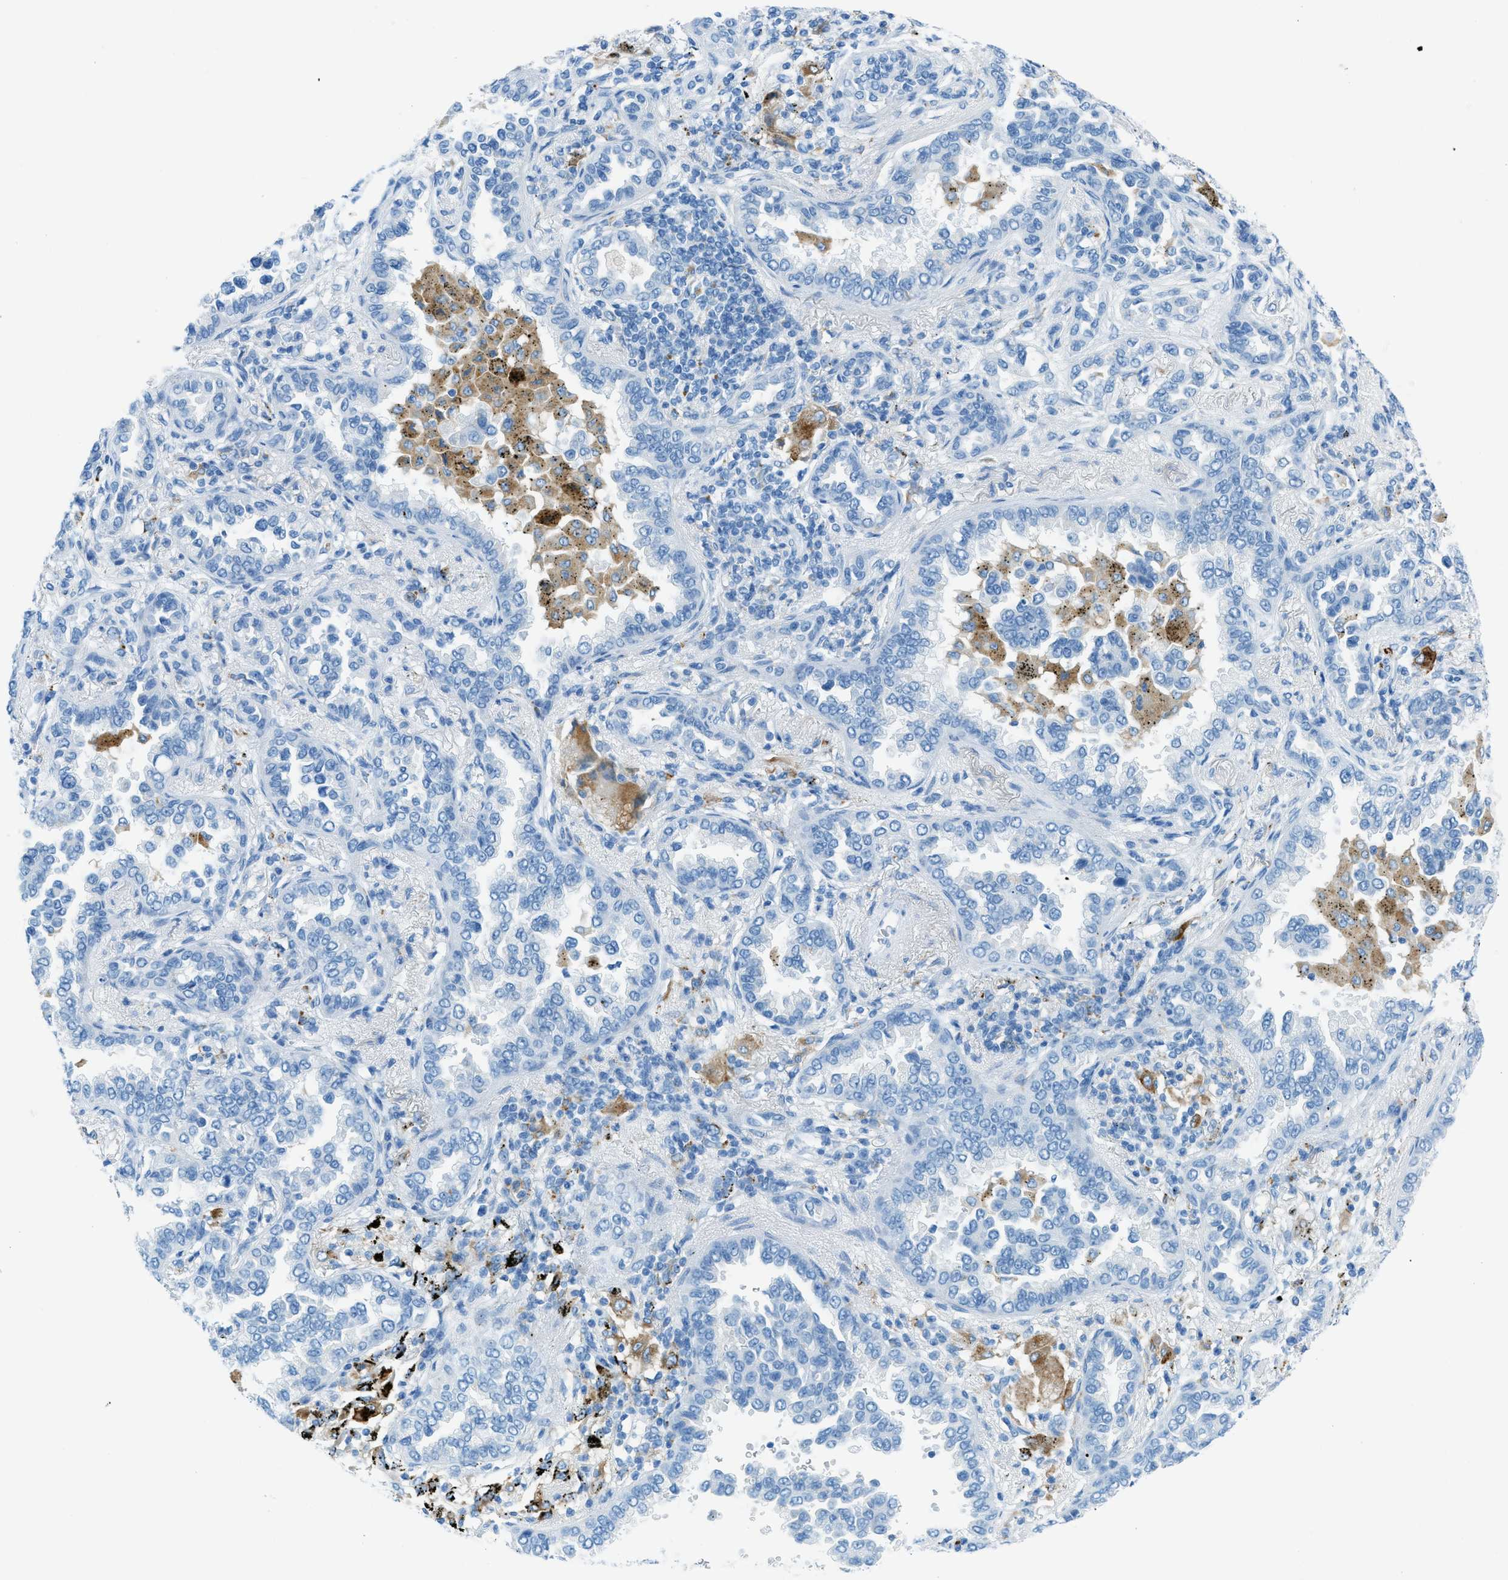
{"staining": {"intensity": "negative", "quantity": "none", "location": "none"}, "tissue": "lung cancer", "cell_type": "Tumor cells", "image_type": "cancer", "snomed": [{"axis": "morphology", "description": "Normal tissue, NOS"}, {"axis": "morphology", "description": "Adenocarcinoma, NOS"}, {"axis": "topography", "description": "Lung"}], "caption": "Tumor cells show no significant protein expression in lung adenocarcinoma.", "gene": "C21orf62", "patient": {"sex": "male", "age": 59}}